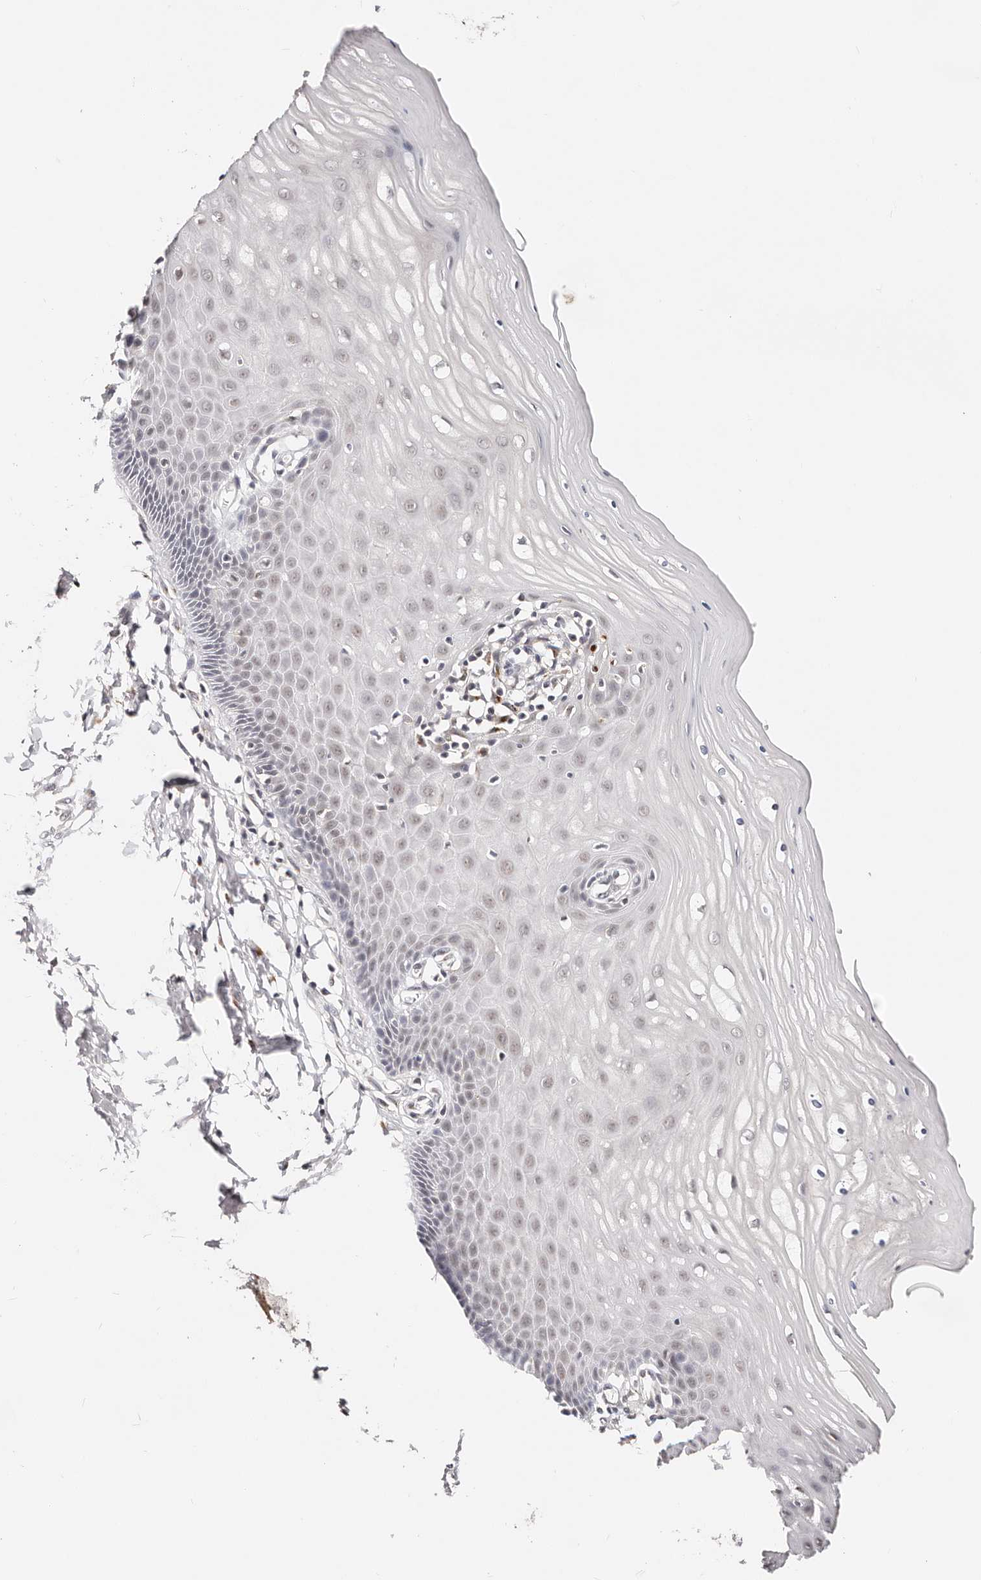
{"staining": {"intensity": "negative", "quantity": "none", "location": "none"}, "tissue": "cervix", "cell_type": "Glandular cells", "image_type": "normal", "snomed": [{"axis": "morphology", "description": "Normal tissue, NOS"}, {"axis": "topography", "description": "Cervix"}], "caption": "This is an immunohistochemistry (IHC) photomicrograph of normal human cervix. There is no positivity in glandular cells.", "gene": "VIPAS39", "patient": {"sex": "female", "age": 55}}